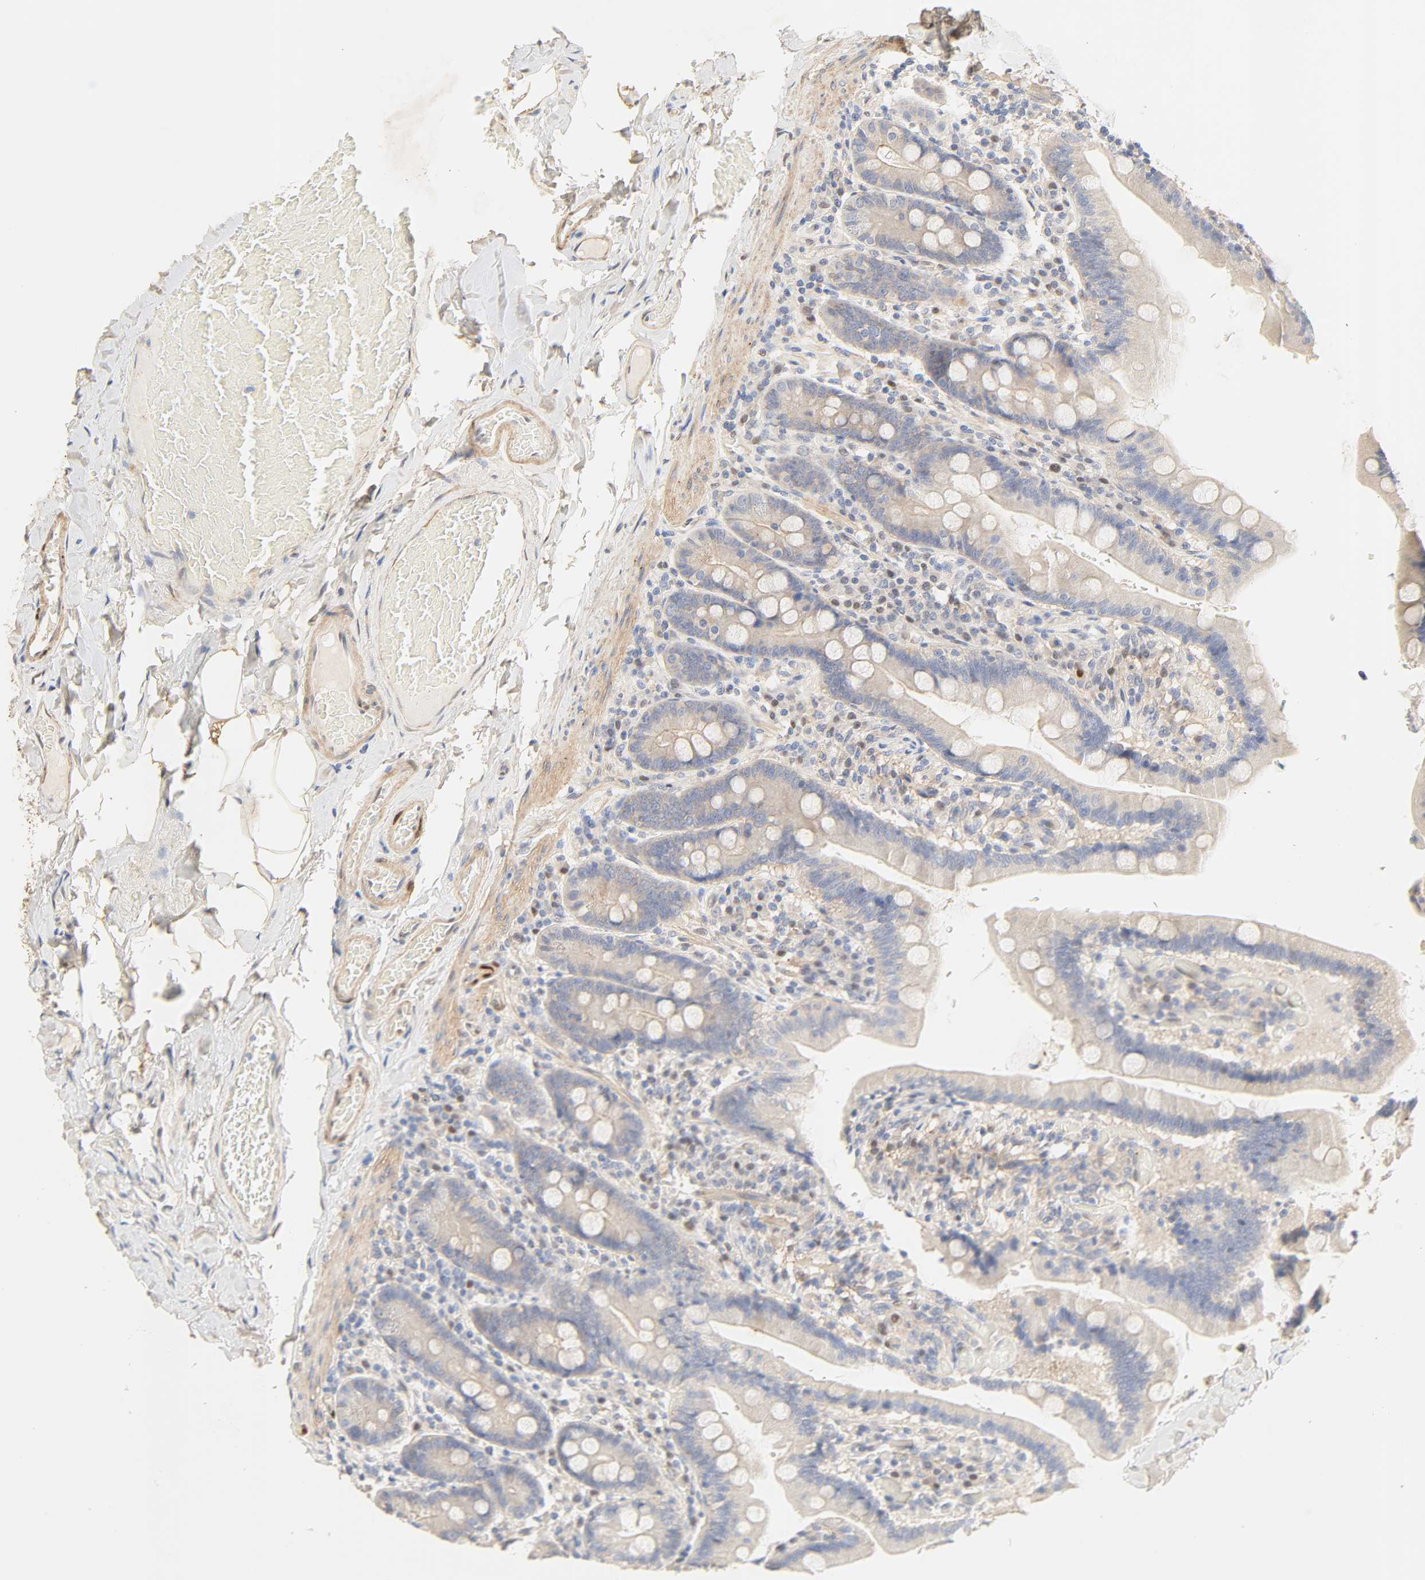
{"staining": {"intensity": "weak", "quantity": "<25%", "location": "cytoplasmic/membranous"}, "tissue": "duodenum", "cell_type": "Glandular cells", "image_type": "normal", "snomed": [{"axis": "morphology", "description": "Normal tissue, NOS"}, {"axis": "topography", "description": "Duodenum"}], "caption": "Duodenum stained for a protein using IHC demonstrates no staining glandular cells.", "gene": "BORCS8", "patient": {"sex": "male", "age": 66}}